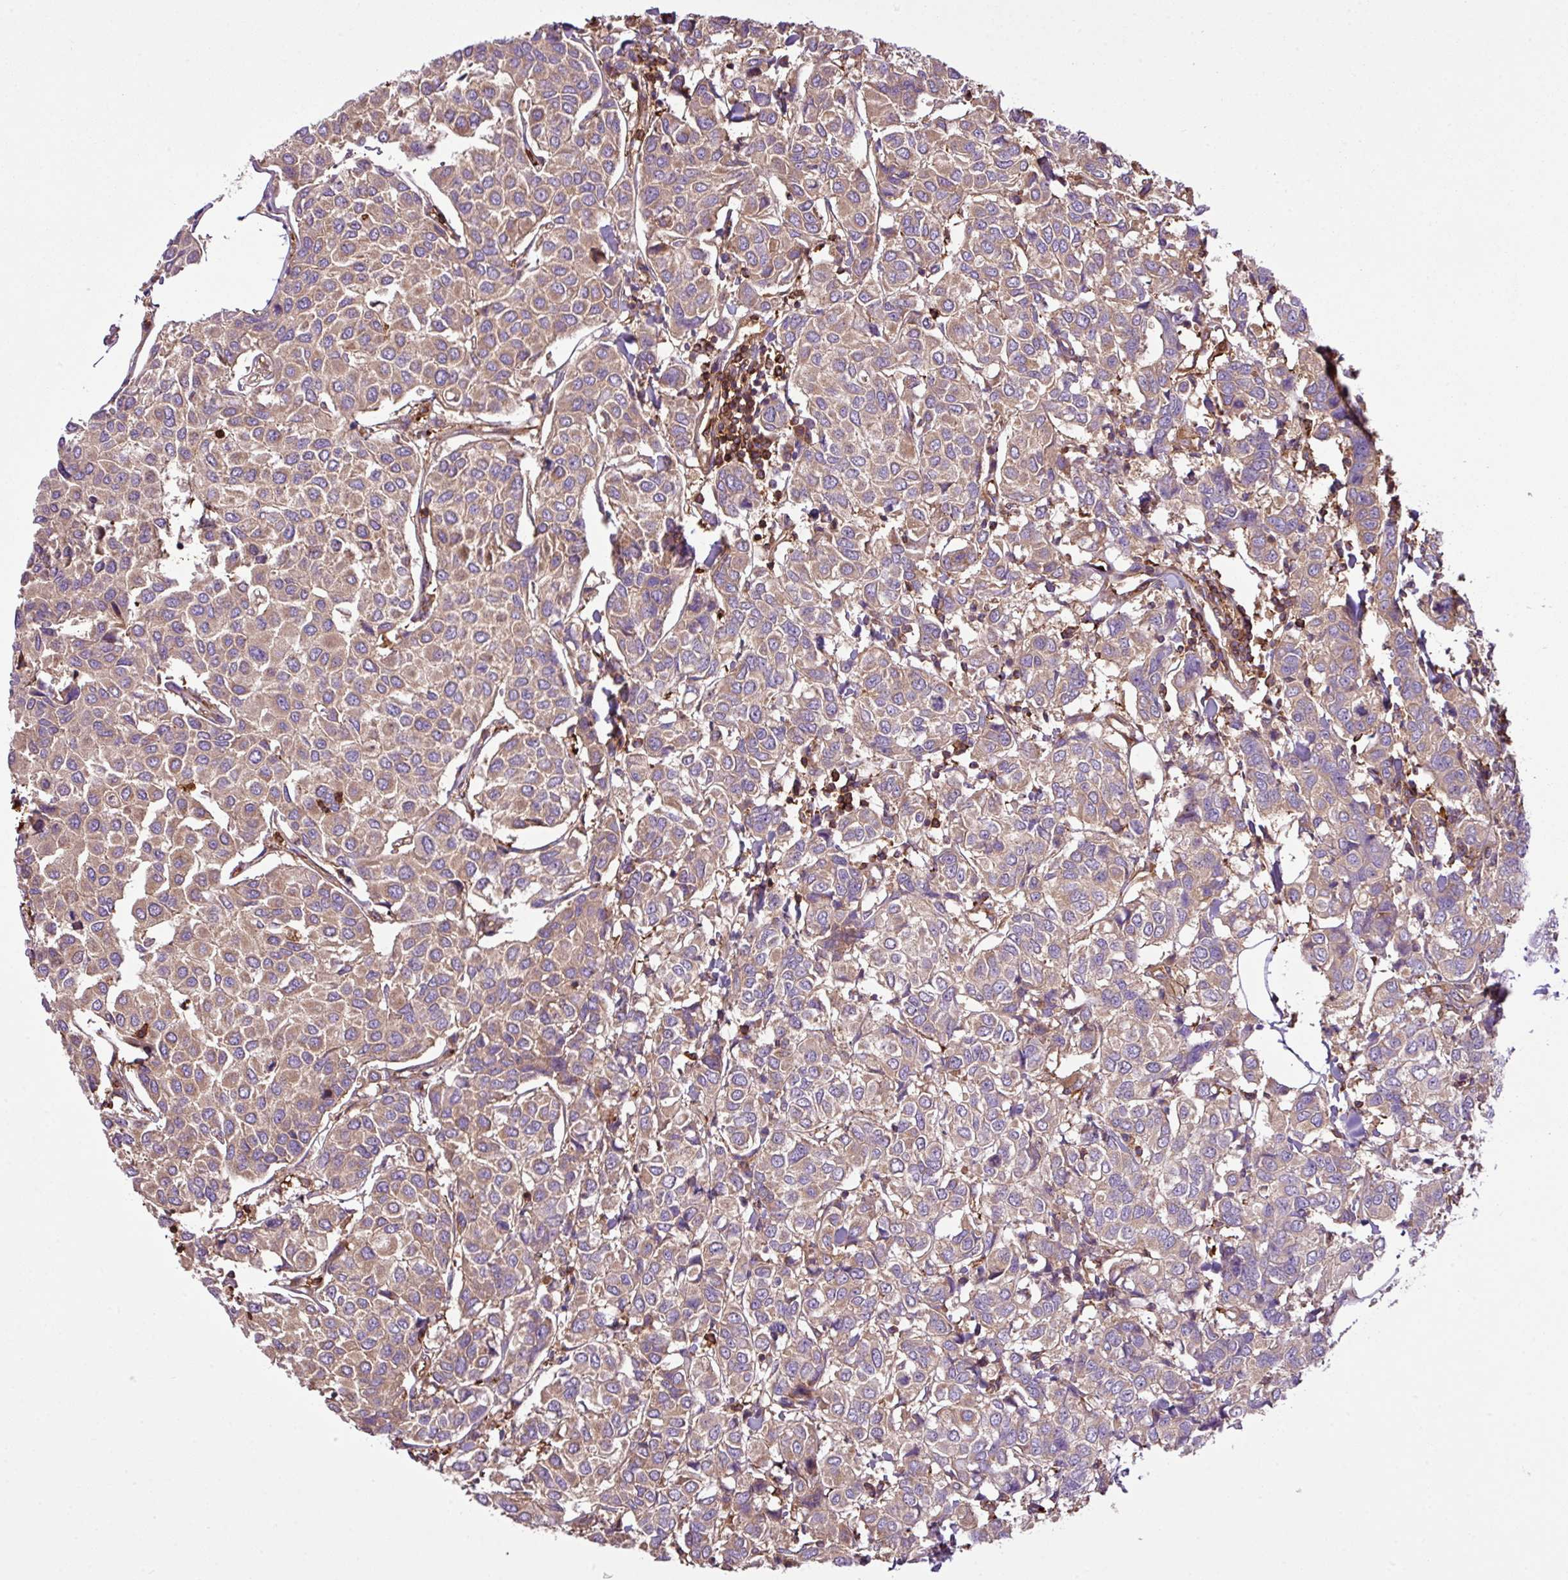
{"staining": {"intensity": "moderate", "quantity": ">75%", "location": "cytoplasmic/membranous"}, "tissue": "breast cancer", "cell_type": "Tumor cells", "image_type": "cancer", "snomed": [{"axis": "morphology", "description": "Duct carcinoma"}, {"axis": "topography", "description": "Breast"}], "caption": "Immunohistochemistry (IHC) of human breast intraductal carcinoma displays medium levels of moderate cytoplasmic/membranous staining in about >75% of tumor cells. Immunohistochemistry stains the protein of interest in brown and the nuclei are stained blue.", "gene": "PGAP6", "patient": {"sex": "female", "age": 55}}